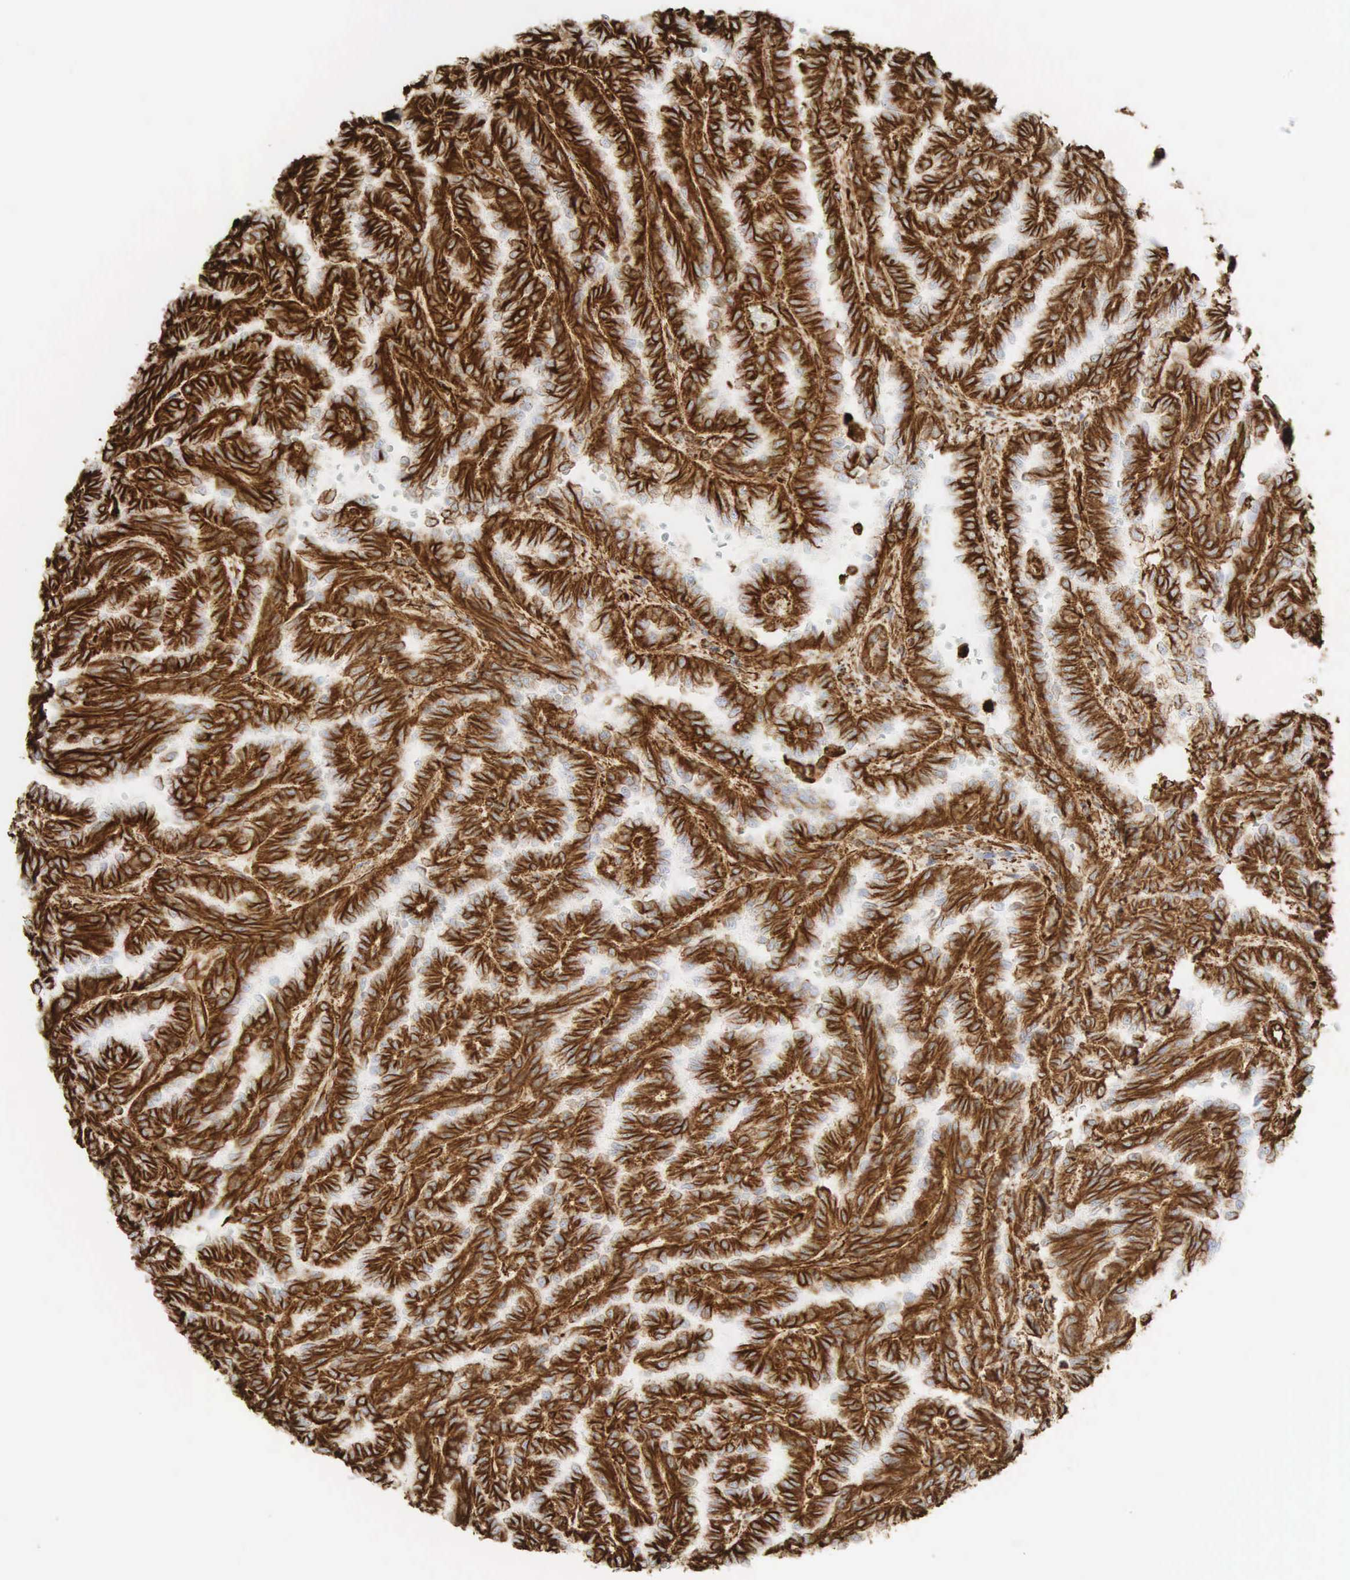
{"staining": {"intensity": "strong", "quantity": ">75%", "location": "cytoplasmic/membranous"}, "tissue": "renal cancer", "cell_type": "Tumor cells", "image_type": "cancer", "snomed": [{"axis": "morphology", "description": "Inflammation, NOS"}, {"axis": "morphology", "description": "Adenocarcinoma, NOS"}, {"axis": "topography", "description": "Kidney"}], "caption": "This is an image of IHC staining of renal cancer (adenocarcinoma), which shows strong positivity in the cytoplasmic/membranous of tumor cells.", "gene": "VIM", "patient": {"sex": "male", "age": 68}}